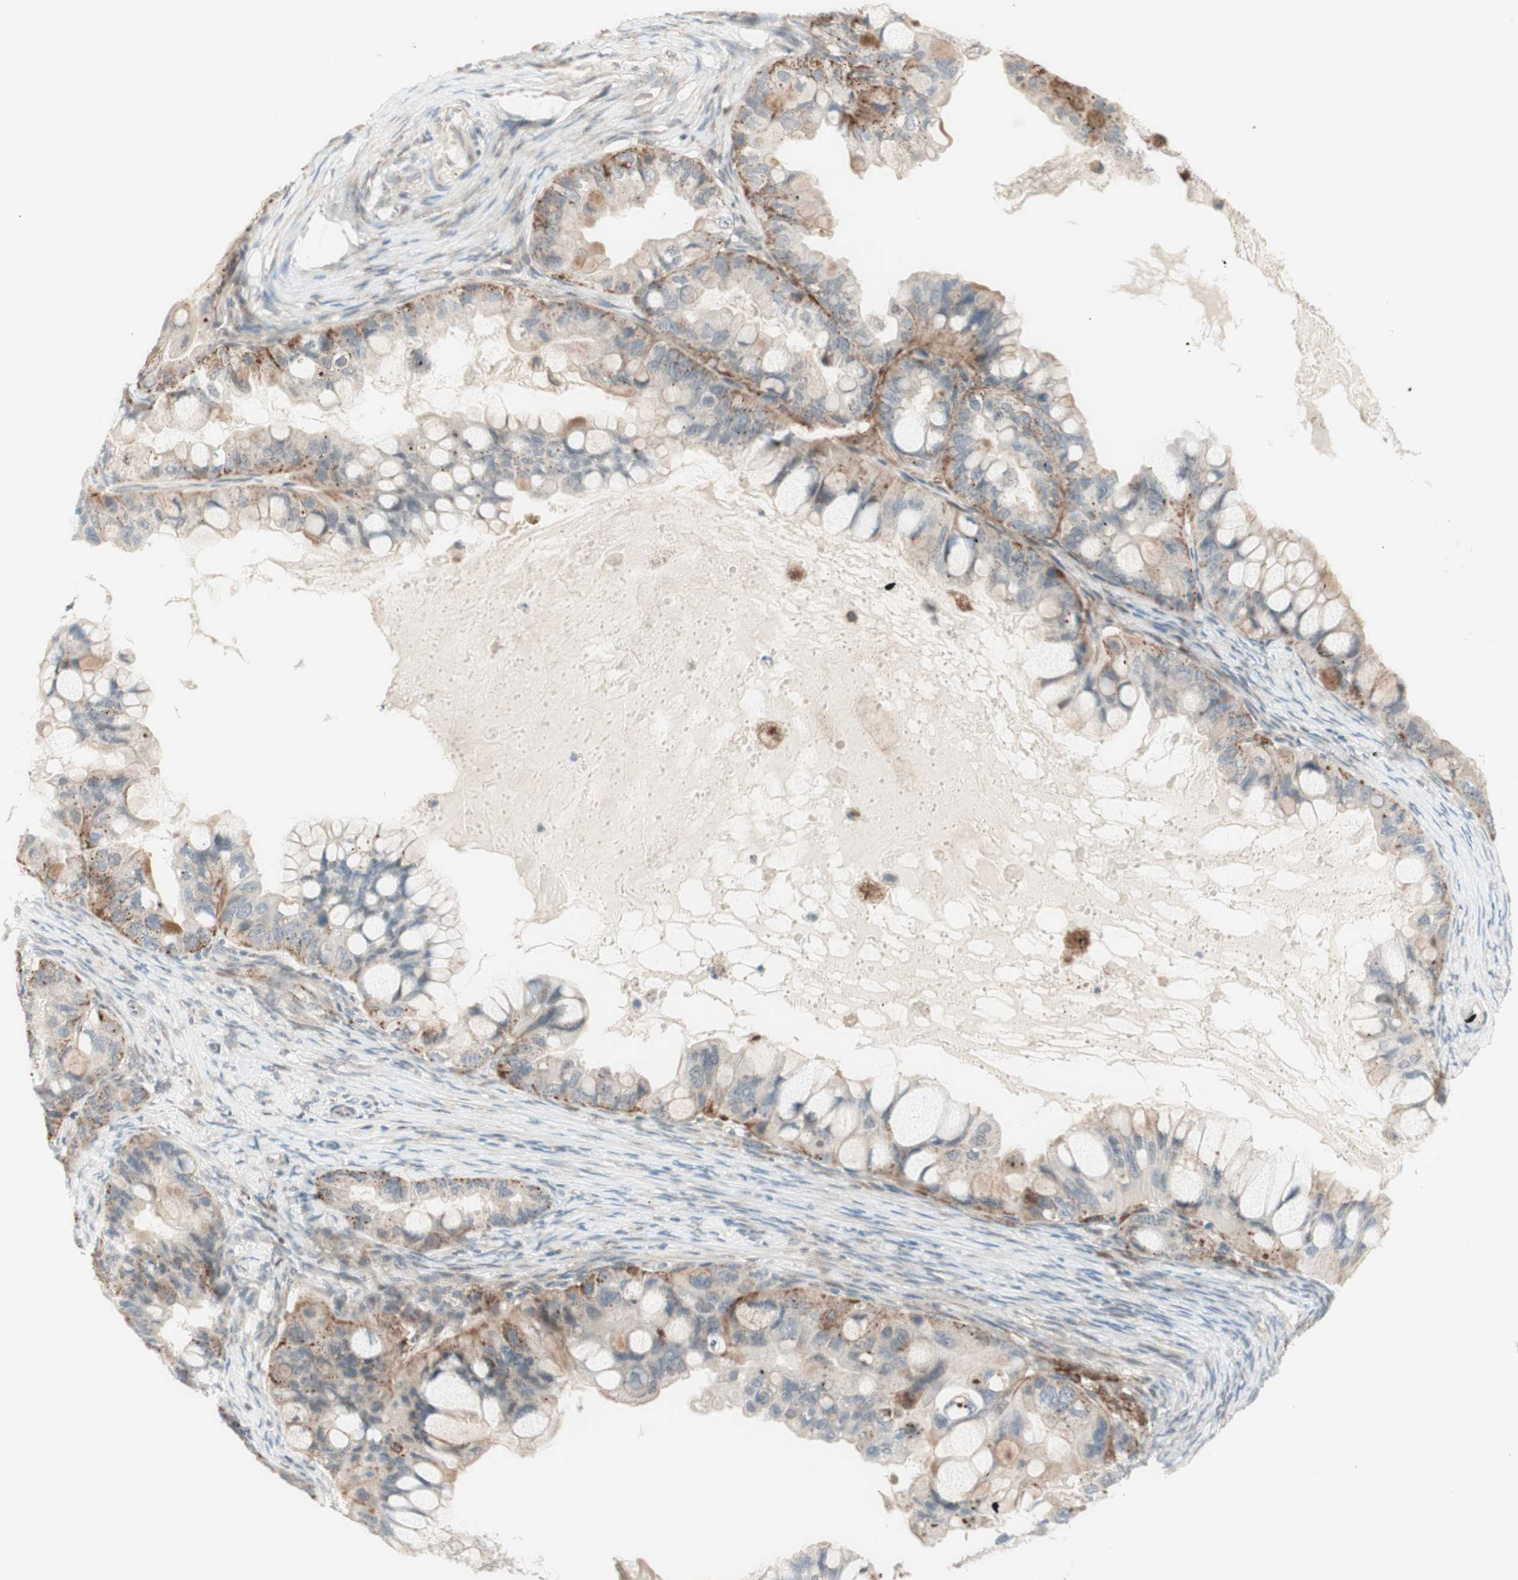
{"staining": {"intensity": "moderate", "quantity": "25%-75%", "location": "cytoplasmic/membranous"}, "tissue": "ovarian cancer", "cell_type": "Tumor cells", "image_type": "cancer", "snomed": [{"axis": "morphology", "description": "Cystadenocarcinoma, mucinous, NOS"}, {"axis": "topography", "description": "Ovary"}], "caption": "Brown immunohistochemical staining in human mucinous cystadenocarcinoma (ovarian) shows moderate cytoplasmic/membranous expression in about 25%-75% of tumor cells.", "gene": "GAPT", "patient": {"sex": "female", "age": 80}}